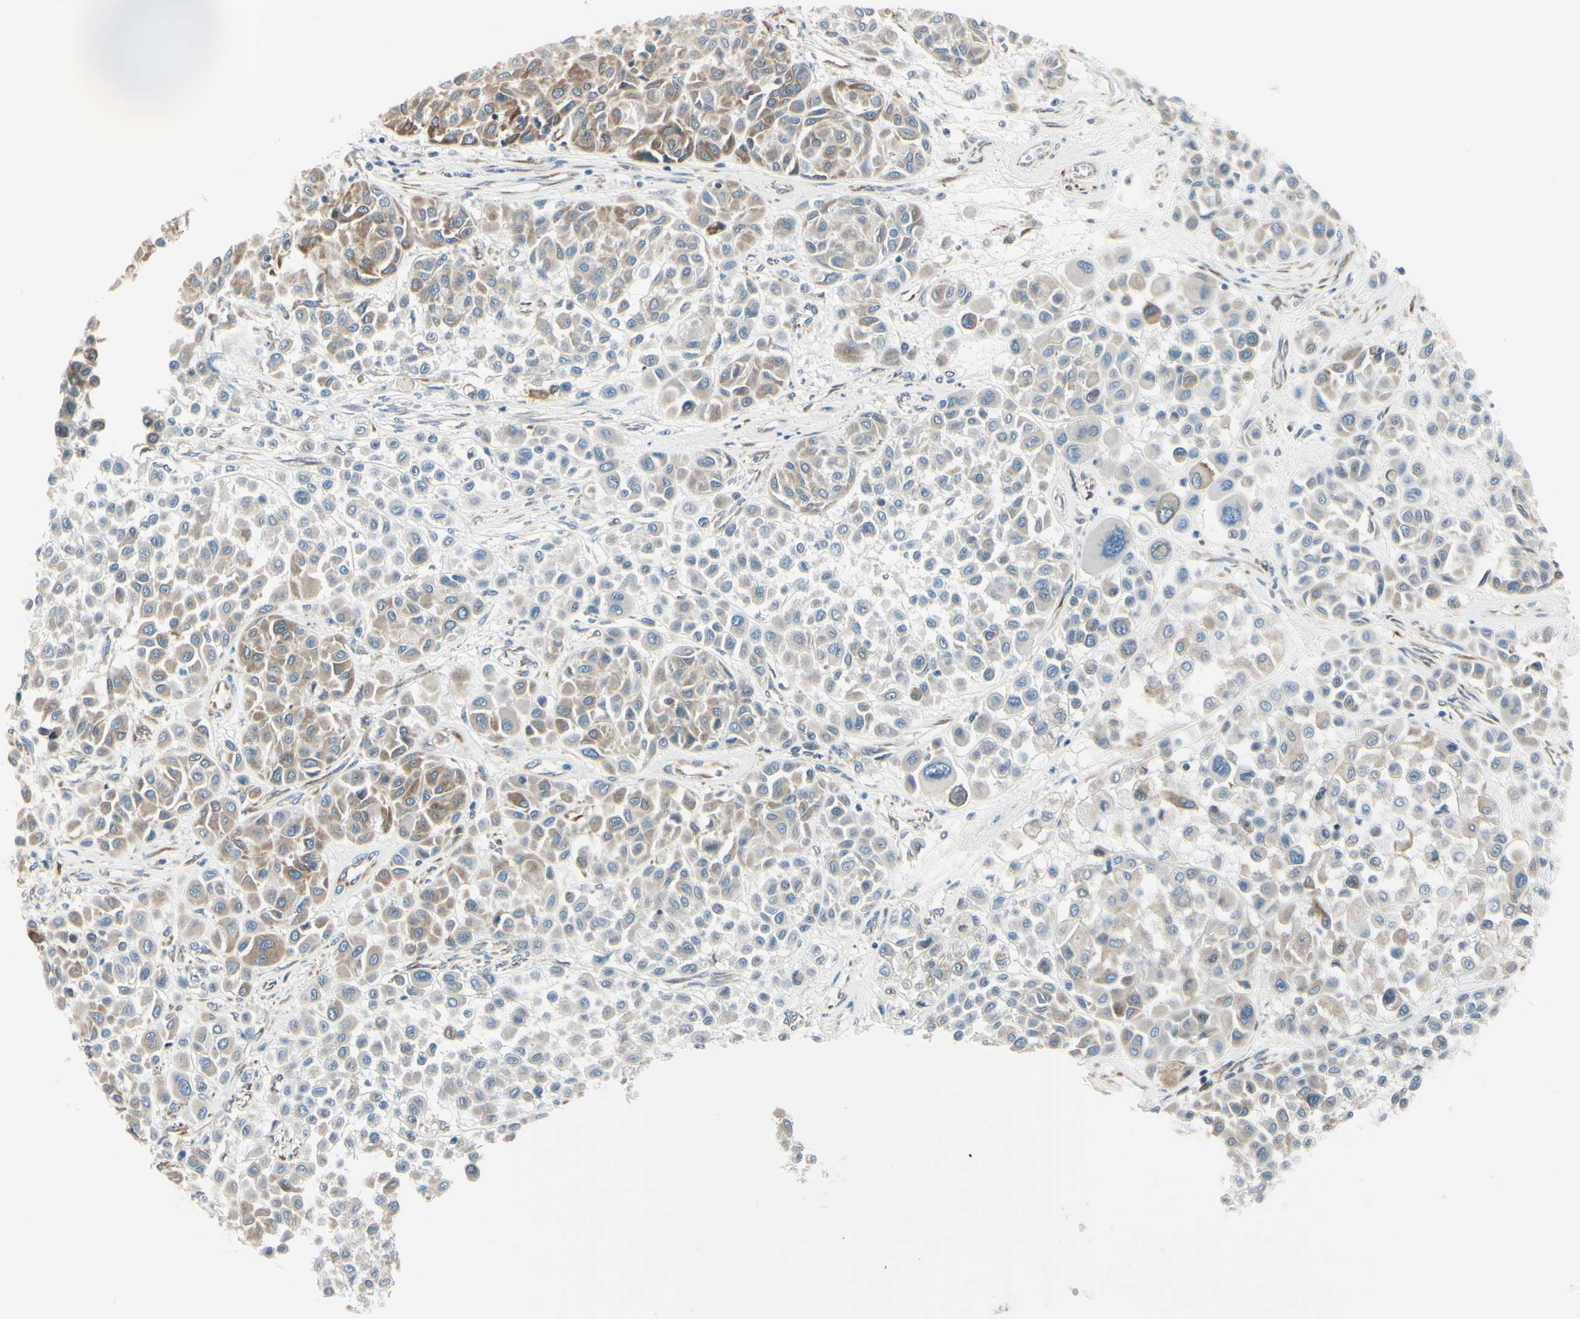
{"staining": {"intensity": "weak", "quantity": ">75%", "location": "cytoplasmic/membranous"}, "tissue": "melanoma", "cell_type": "Tumor cells", "image_type": "cancer", "snomed": [{"axis": "morphology", "description": "Malignant melanoma, Metastatic site"}, {"axis": "topography", "description": "Soft tissue"}], "caption": "Approximately >75% of tumor cells in malignant melanoma (metastatic site) display weak cytoplasmic/membranous protein staining as visualized by brown immunohistochemical staining.", "gene": "SELENOS", "patient": {"sex": "male", "age": 41}}